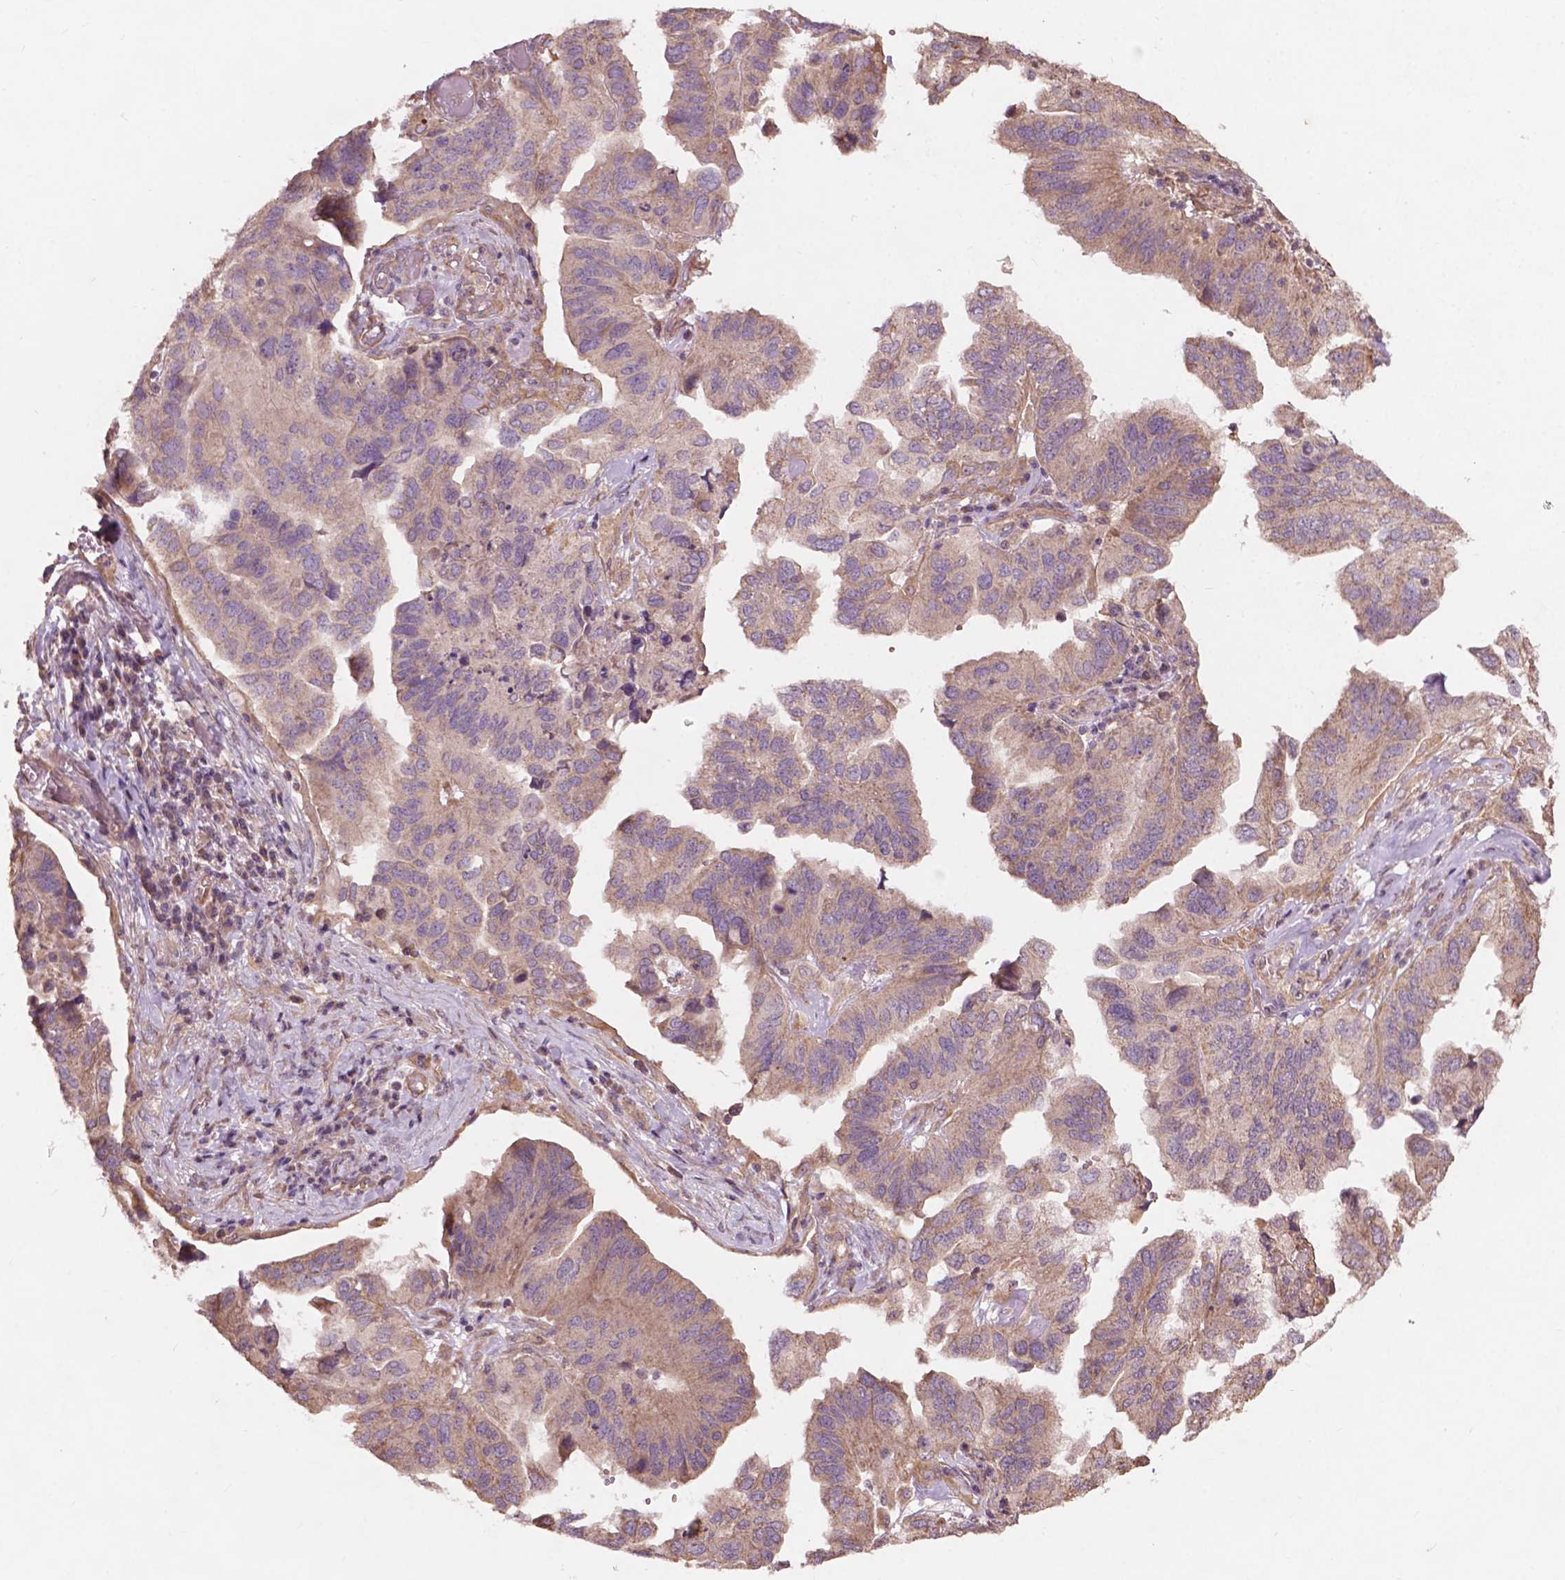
{"staining": {"intensity": "weak", "quantity": "25%-75%", "location": "cytoplasmic/membranous"}, "tissue": "ovarian cancer", "cell_type": "Tumor cells", "image_type": "cancer", "snomed": [{"axis": "morphology", "description": "Cystadenocarcinoma, serous, NOS"}, {"axis": "topography", "description": "Ovary"}], "caption": "Immunohistochemical staining of ovarian cancer demonstrates low levels of weak cytoplasmic/membranous protein positivity in approximately 25%-75% of tumor cells.", "gene": "CDC42BPA", "patient": {"sex": "female", "age": 79}}